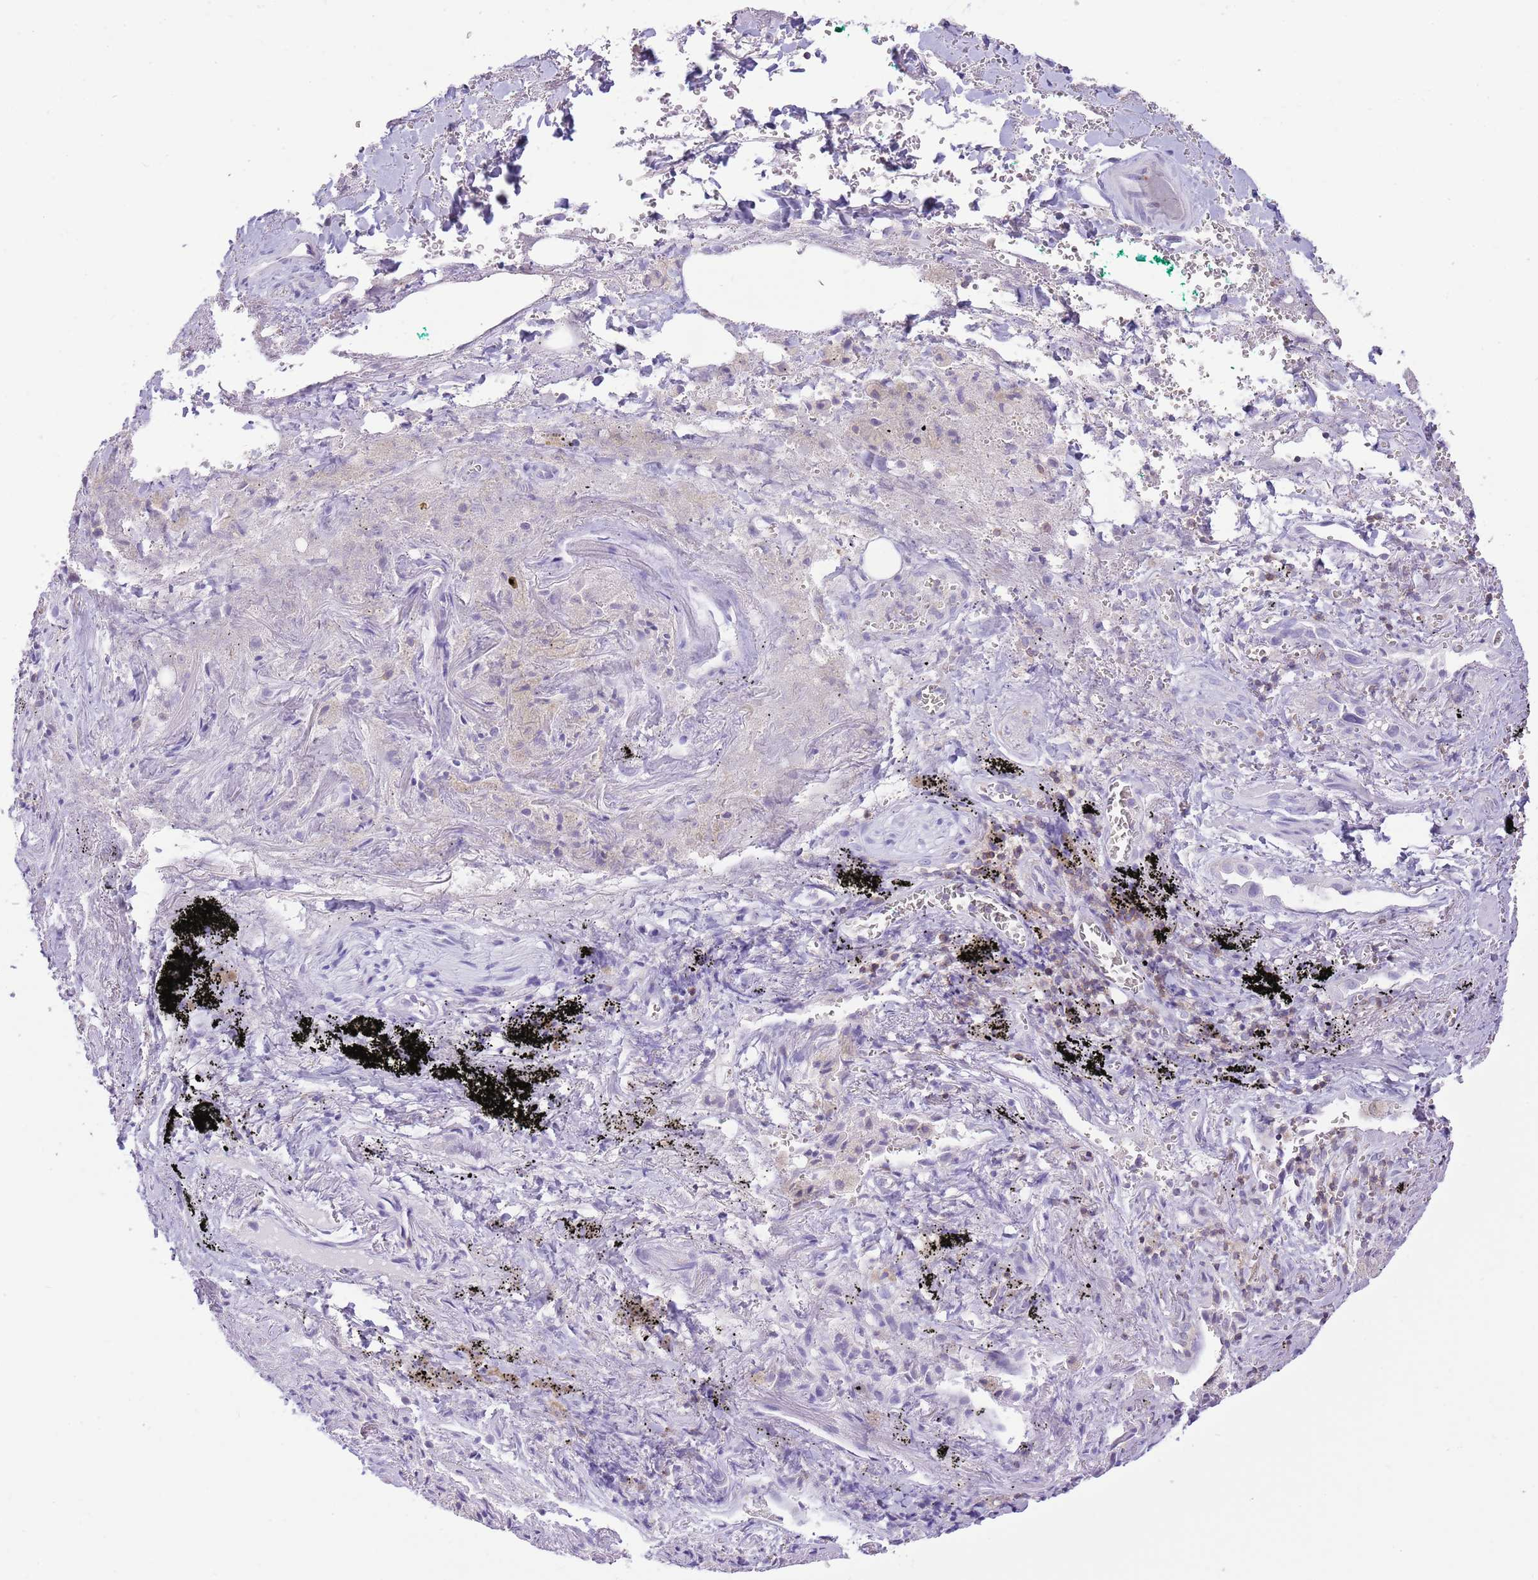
{"staining": {"intensity": "negative", "quantity": "none", "location": "none"}, "tissue": "adipose tissue", "cell_type": "Adipocytes", "image_type": "normal", "snomed": [{"axis": "morphology", "description": "Normal tissue, NOS"}, {"axis": "topography", "description": "Cartilage tissue"}], "caption": "Immunohistochemistry (IHC) micrograph of unremarkable adipose tissue stained for a protein (brown), which reveals no expression in adipocytes. The staining is performed using DAB (3,3'-diaminobenzidine) brown chromogen with nuclei counter-stained in using hematoxylin.", "gene": "OR4Q3", "patient": {"sex": "male", "age": 66}}